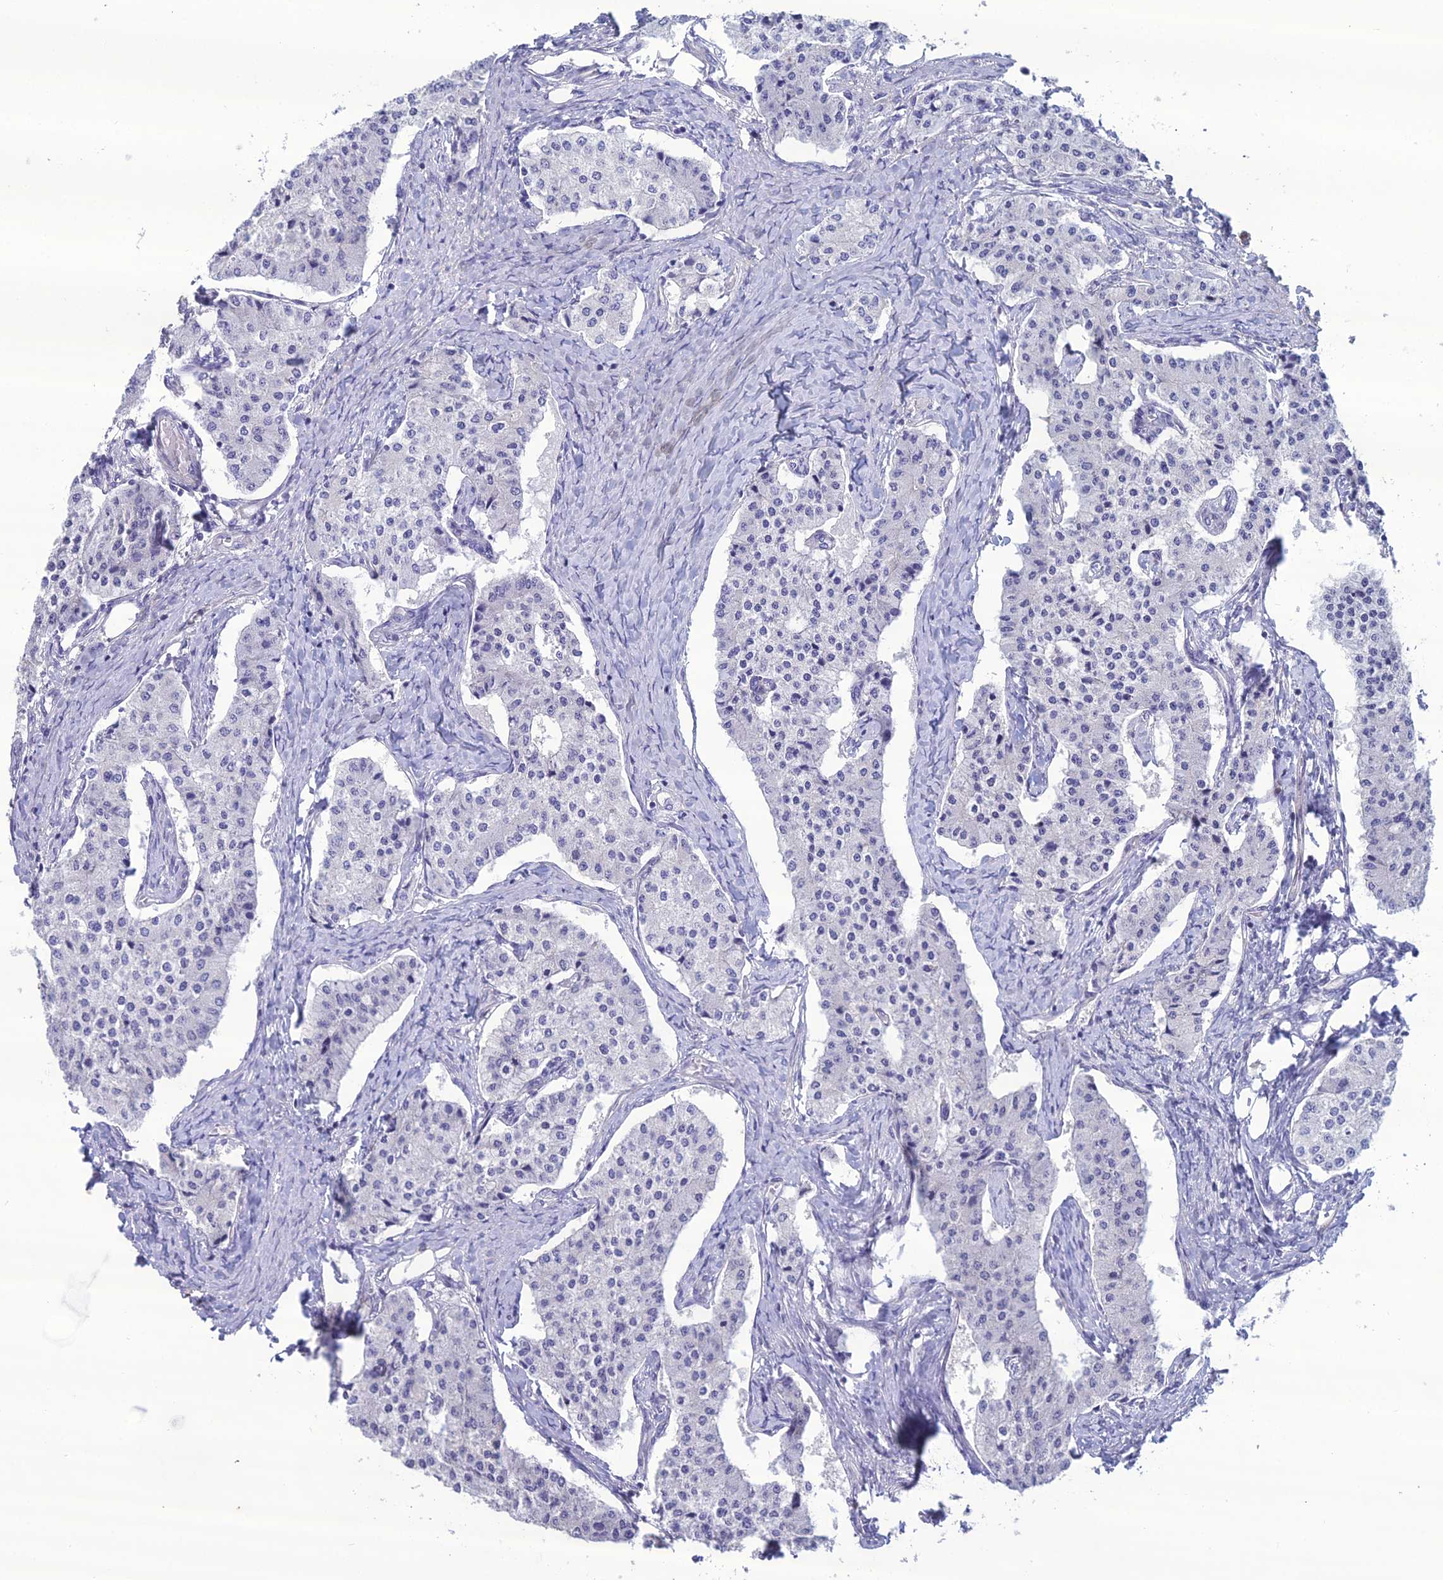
{"staining": {"intensity": "negative", "quantity": "none", "location": "none"}, "tissue": "carcinoid", "cell_type": "Tumor cells", "image_type": "cancer", "snomed": [{"axis": "morphology", "description": "Carcinoid, malignant, NOS"}, {"axis": "topography", "description": "Colon"}], "caption": "IHC micrograph of carcinoid stained for a protein (brown), which shows no expression in tumor cells.", "gene": "OR56B1", "patient": {"sex": "female", "age": 52}}